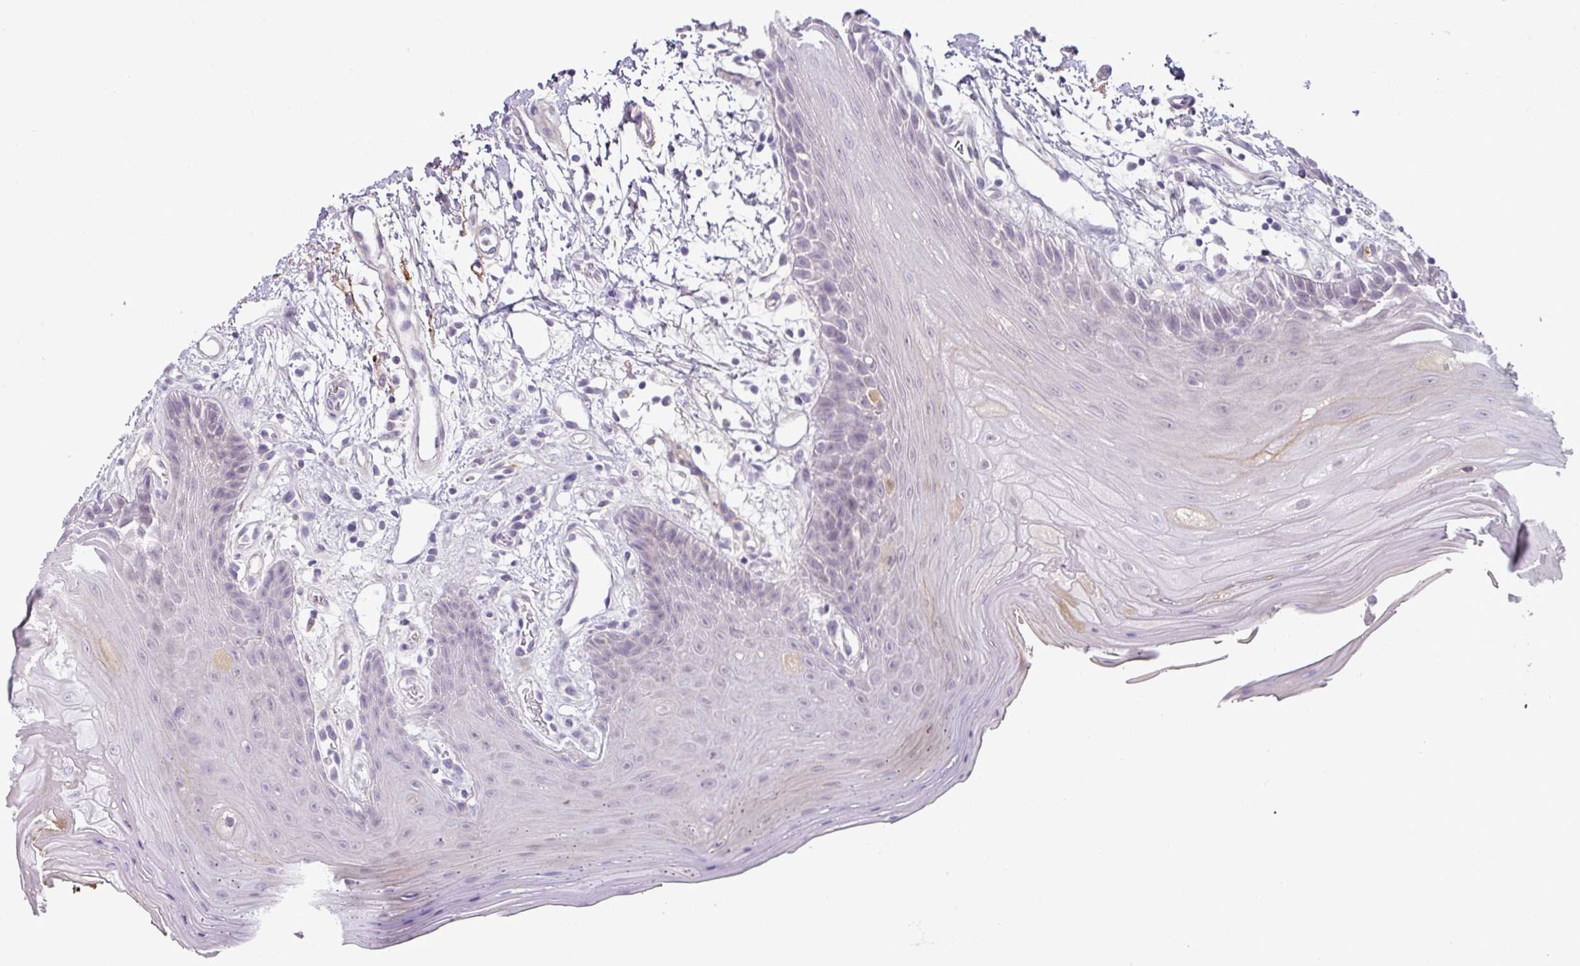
{"staining": {"intensity": "negative", "quantity": "none", "location": "none"}, "tissue": "oral mucosa", "cell_type": "Squamous epithelial cells", "image_type": "normal", "snomed": [{"axis": "morphology", "description": "Normal tissue, NOS"}, {"axis": "topography", "description": "Oral tissue"}, {"axis": "topography", "description": "Tounge, NOS"}], "caption": "DAB immunohistochemical staining of normal oral mucosa demonstrates no significant staining in squamous epithelial cells.", "gene": "FGF17", "patient": {"sex": "female", "age": 59}}